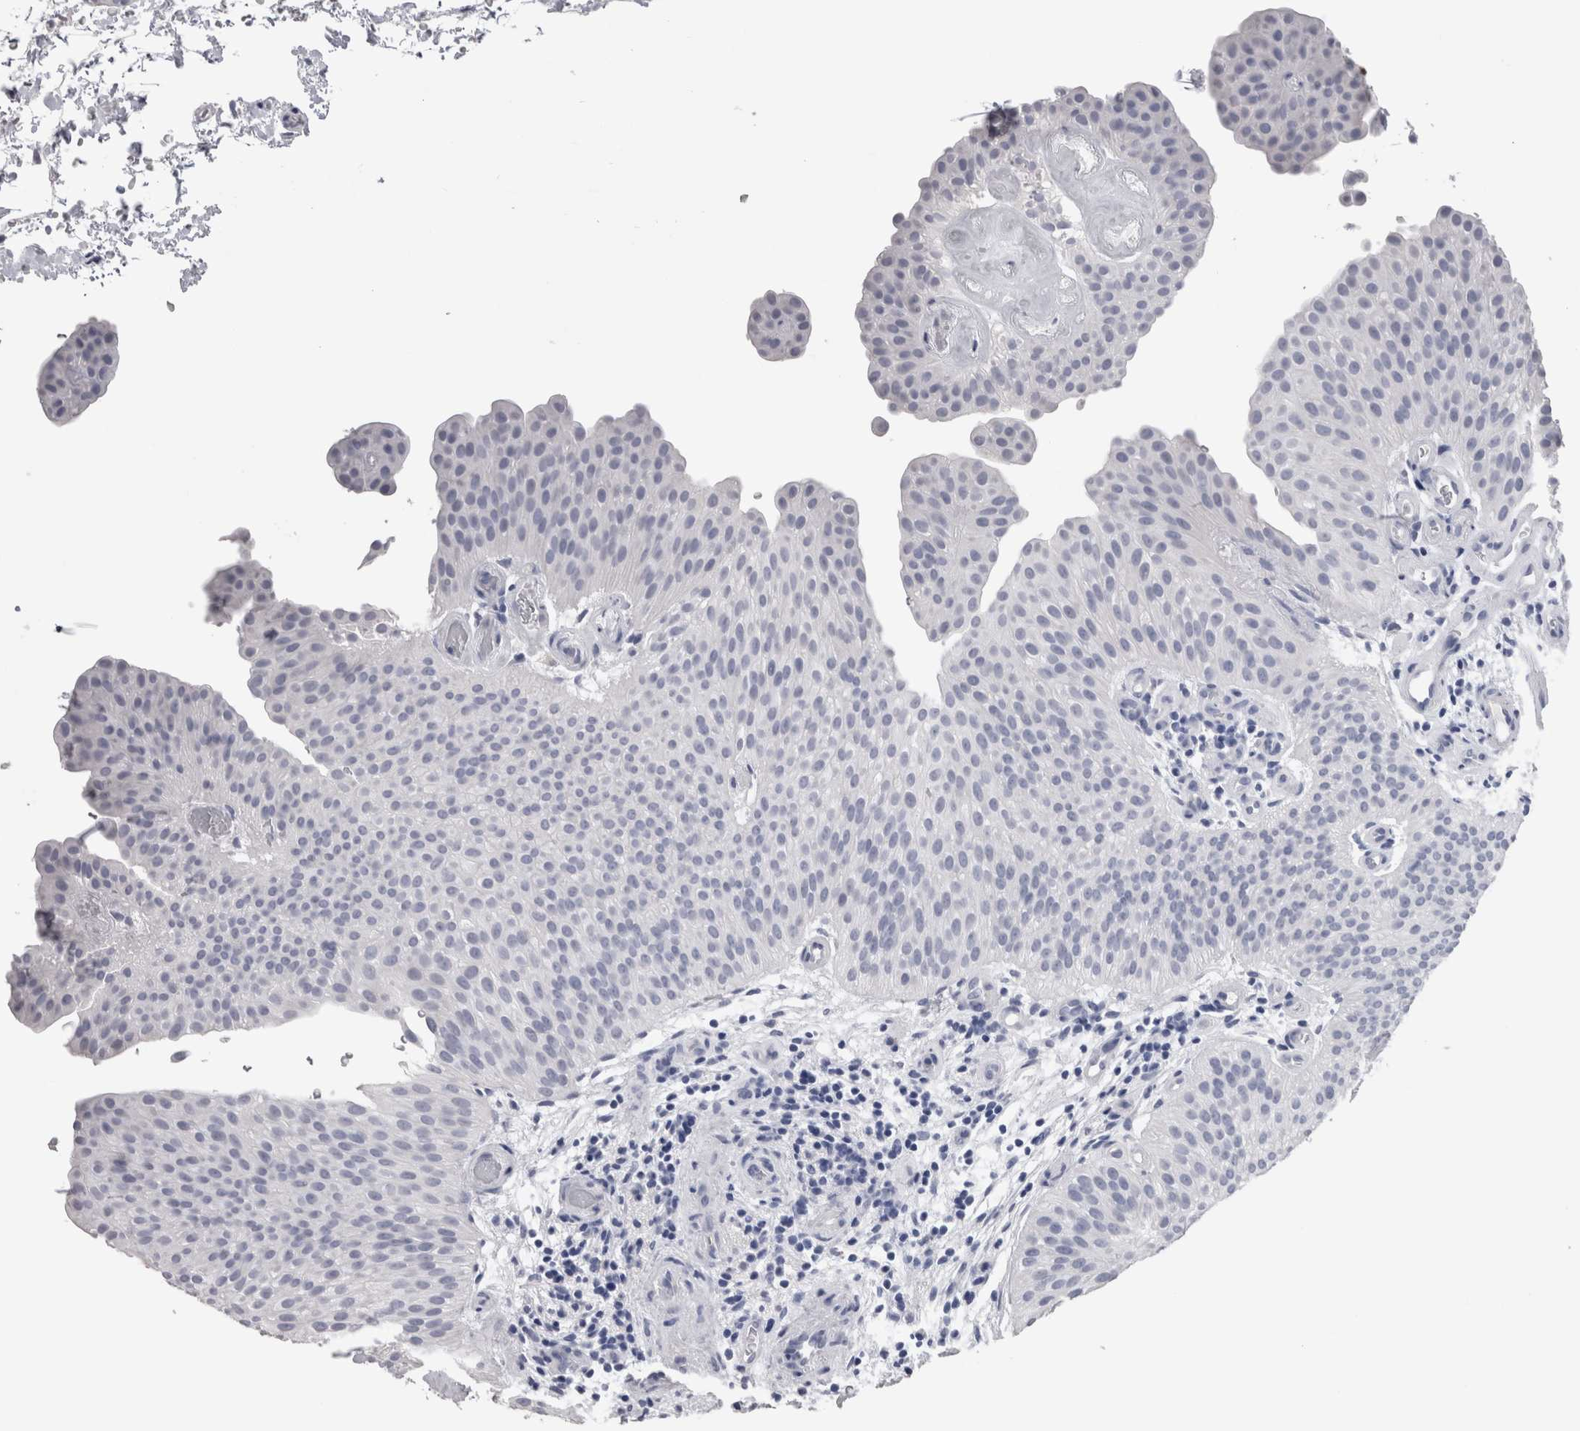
{"staining": {"intensity": "negative", "quantity": "none", "location": "none"}, "tissue": "urothelial cancer", "cell_type": "Tumor cells", "image_type": "cancer", "snomed": [{"axis": "morphology", "description": "Urothelial carcinoma, Low grade"}, {"axis": "topography", "description": "Urinary bladder"}], "caption": "DAB immunohistochemical staining of human urothelial cancer shows no significant positivity in tumor cells.", "gene": "CA8", "patient": {"sex": "female", "age": 60}}